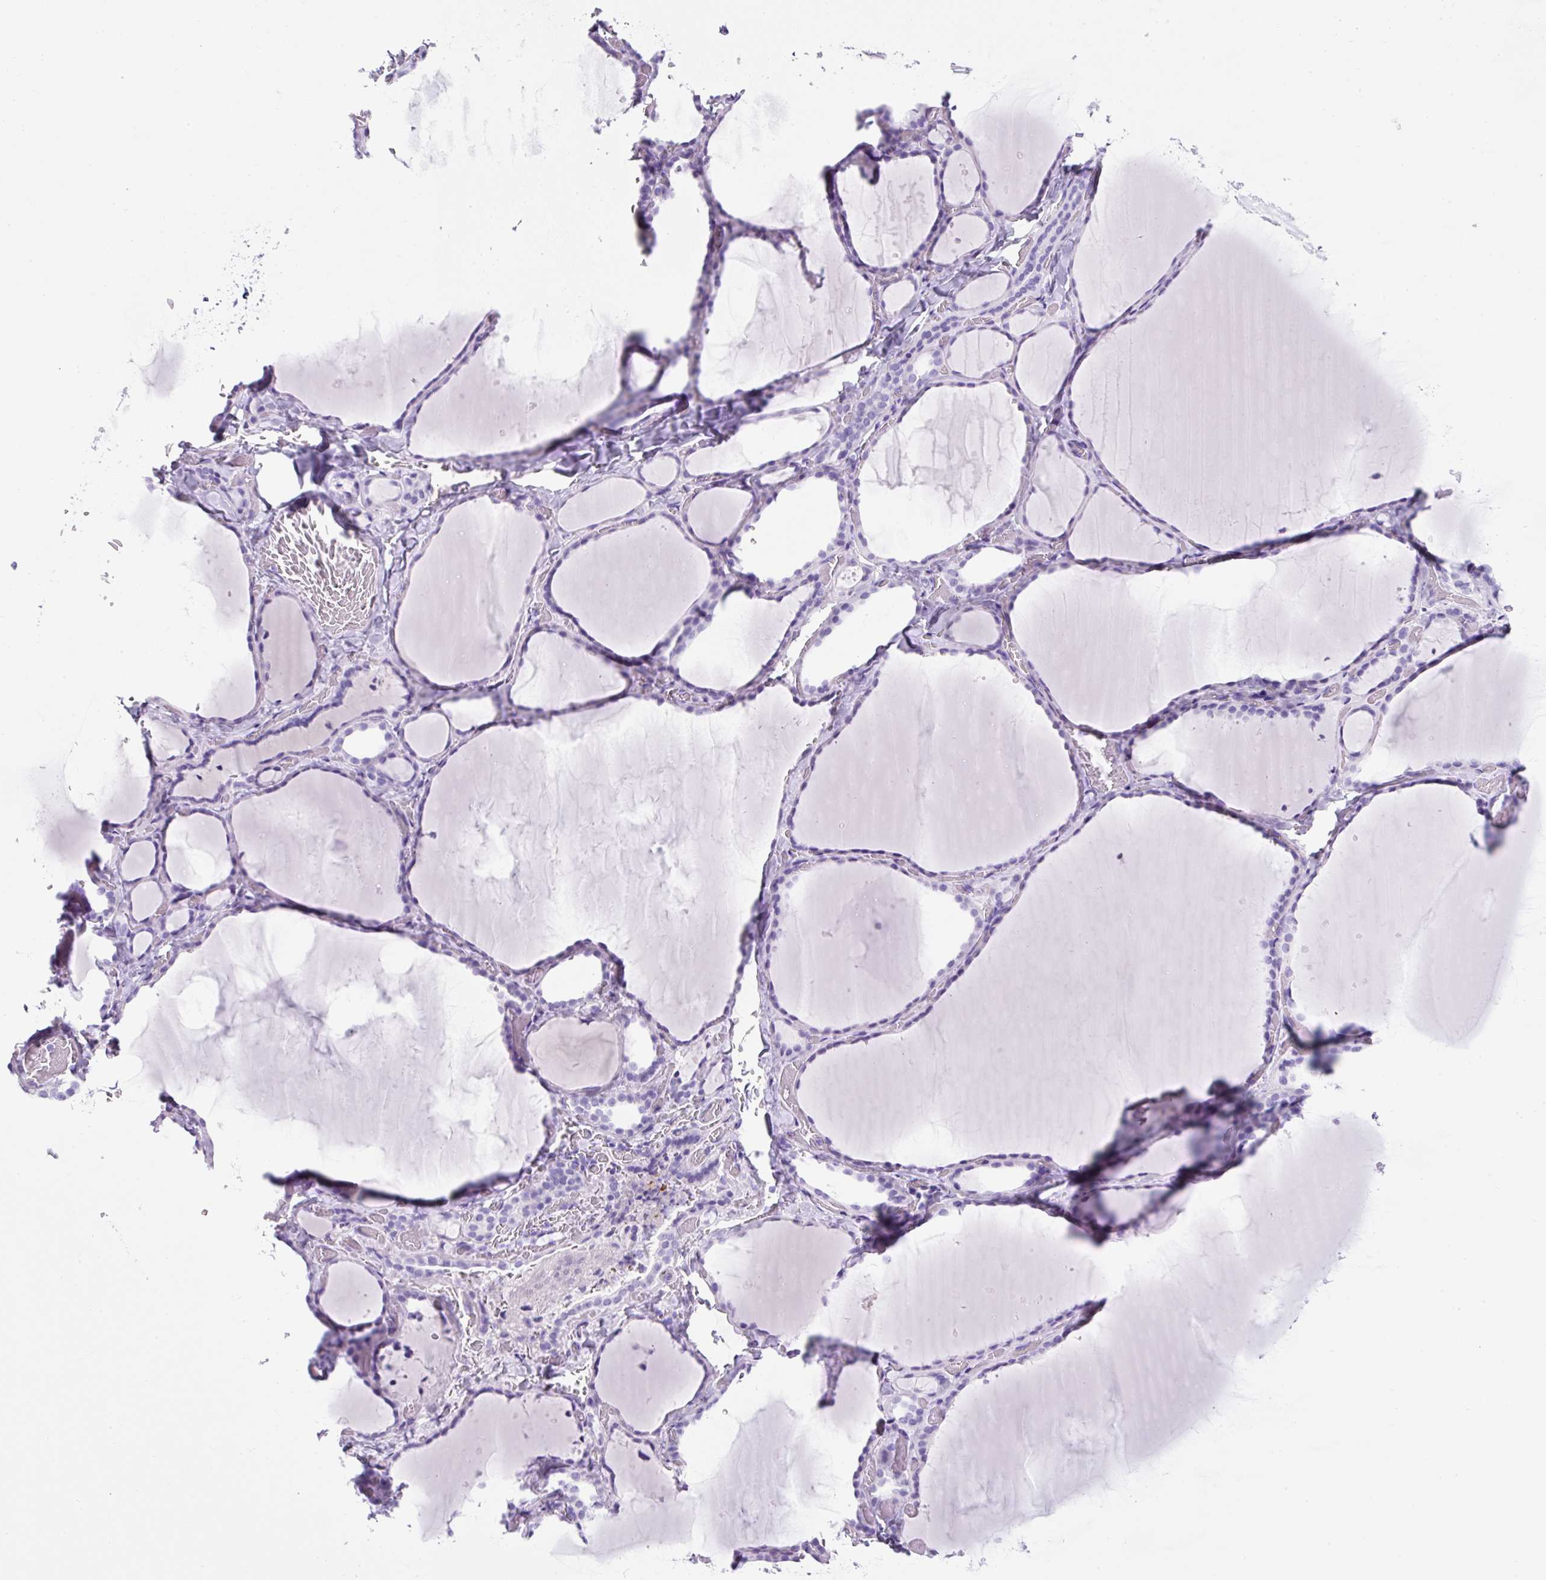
{"staining": {"intensity": "negative", "quantity": "none", "location": "none"}, "tissue": "thyroid gland", "cell_type": "Glandular cells", "image_type": "normal", "snomed": [{"axis": "morphology", "description": "Normal tissue, NOS"}, {"axis": "topography", "description": "Thyroid gland"}], "caption": "DAB (3,3'-diaminobenzidine) immunohistochemical staining of benign thyroid gland reveals no significant expression in glandular cells.", "gene": "TMEM200B", "patient": {"sex": "female", "age": 36}}